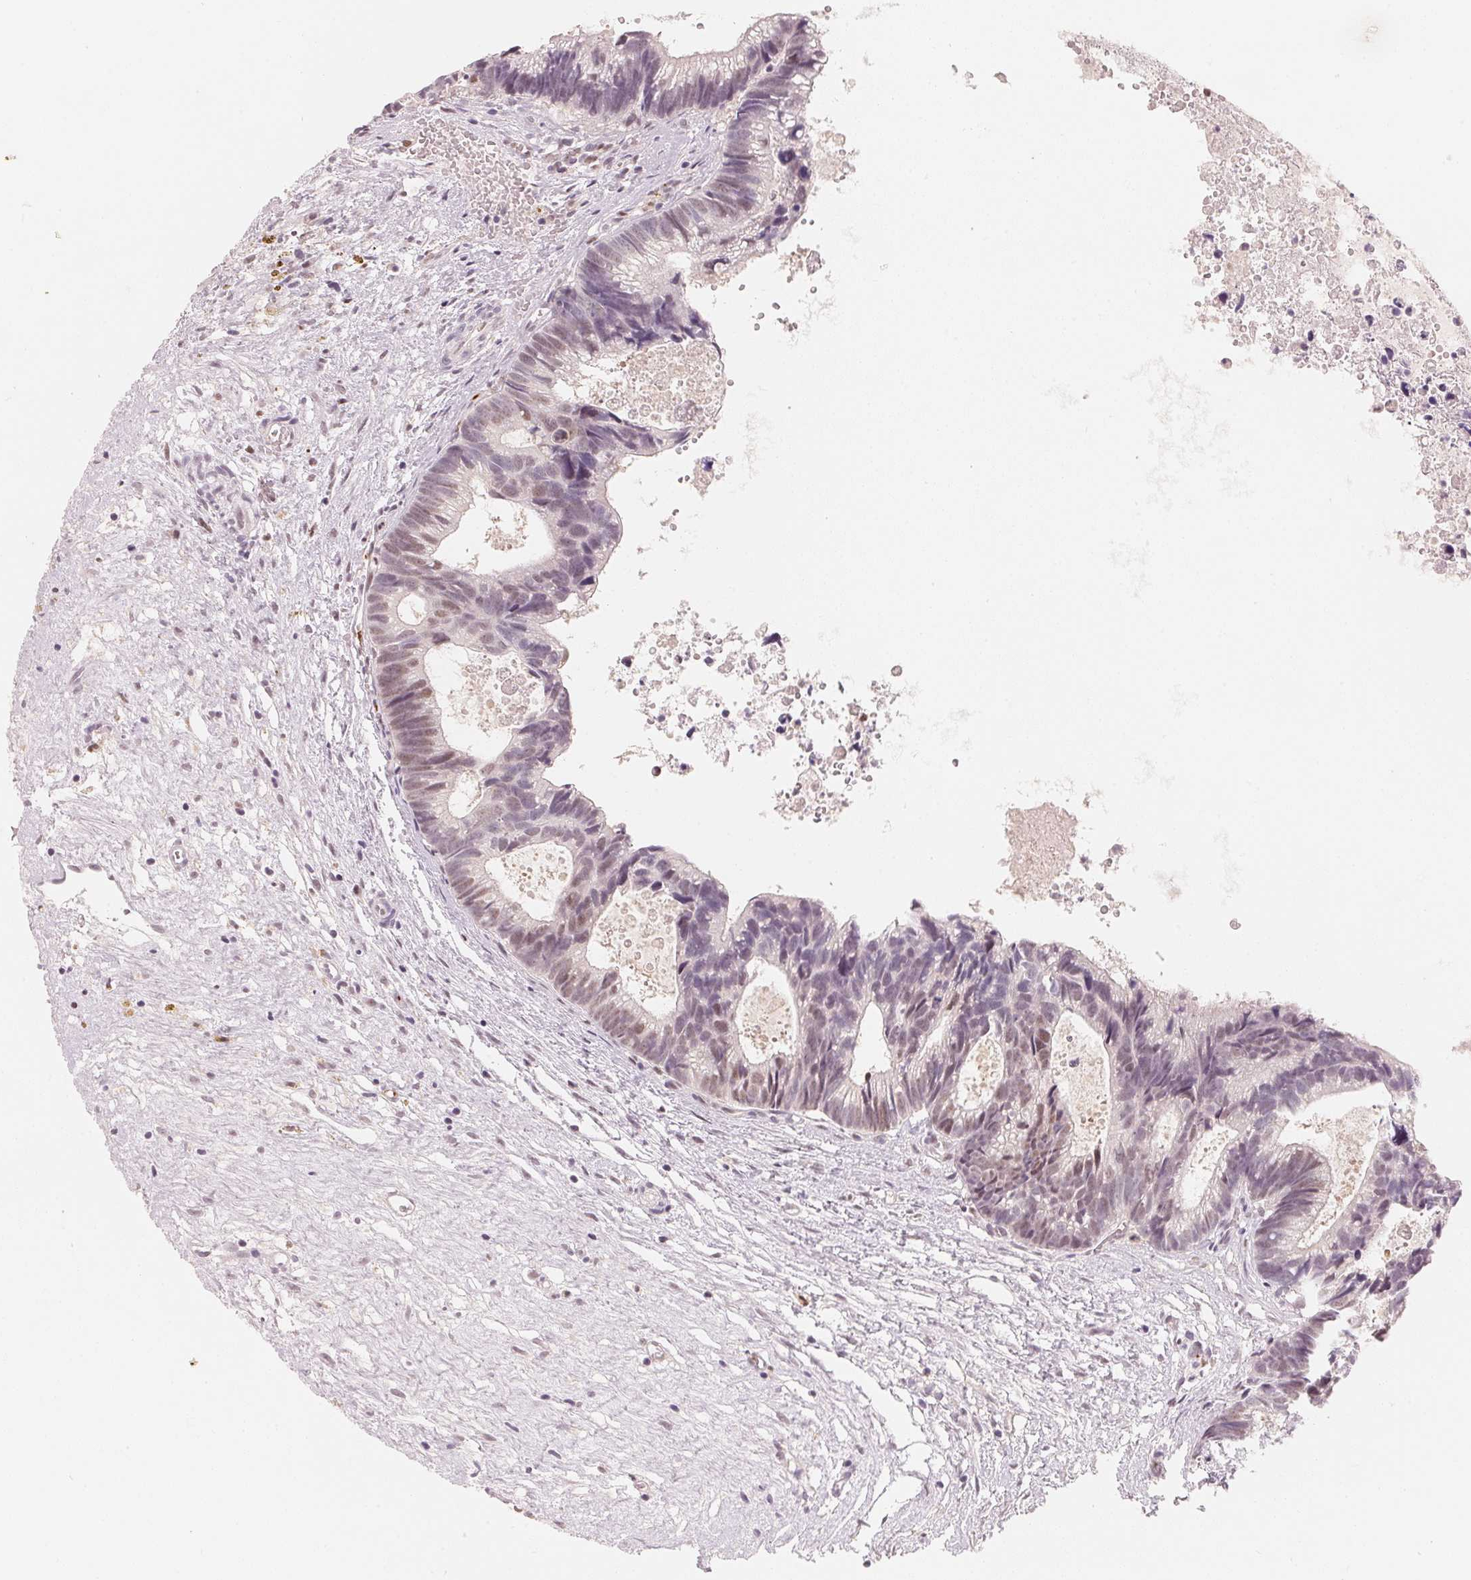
{"staining": {"intensity": "weak", "quantity": "<25%", "location": "nuclear"}, "tissue": "head and neck cancer", "cell_type": "Tumor cells", "image_type": "cancer", "snomed": [{"axis": "morphology", "description": "Adenocarcinoma, NOS"}, {"axis": "topography", "description": "Head-Neck"}], "caption": "Tumor cells show no significant expression in adenocarcinoma (head and neck). The staining is performed using DAB brown chromogen with nuclei counter-stained in using hematoxylin.", "gene": "ARHGAP22", "patient": {"sex": "male", "age": 62}}